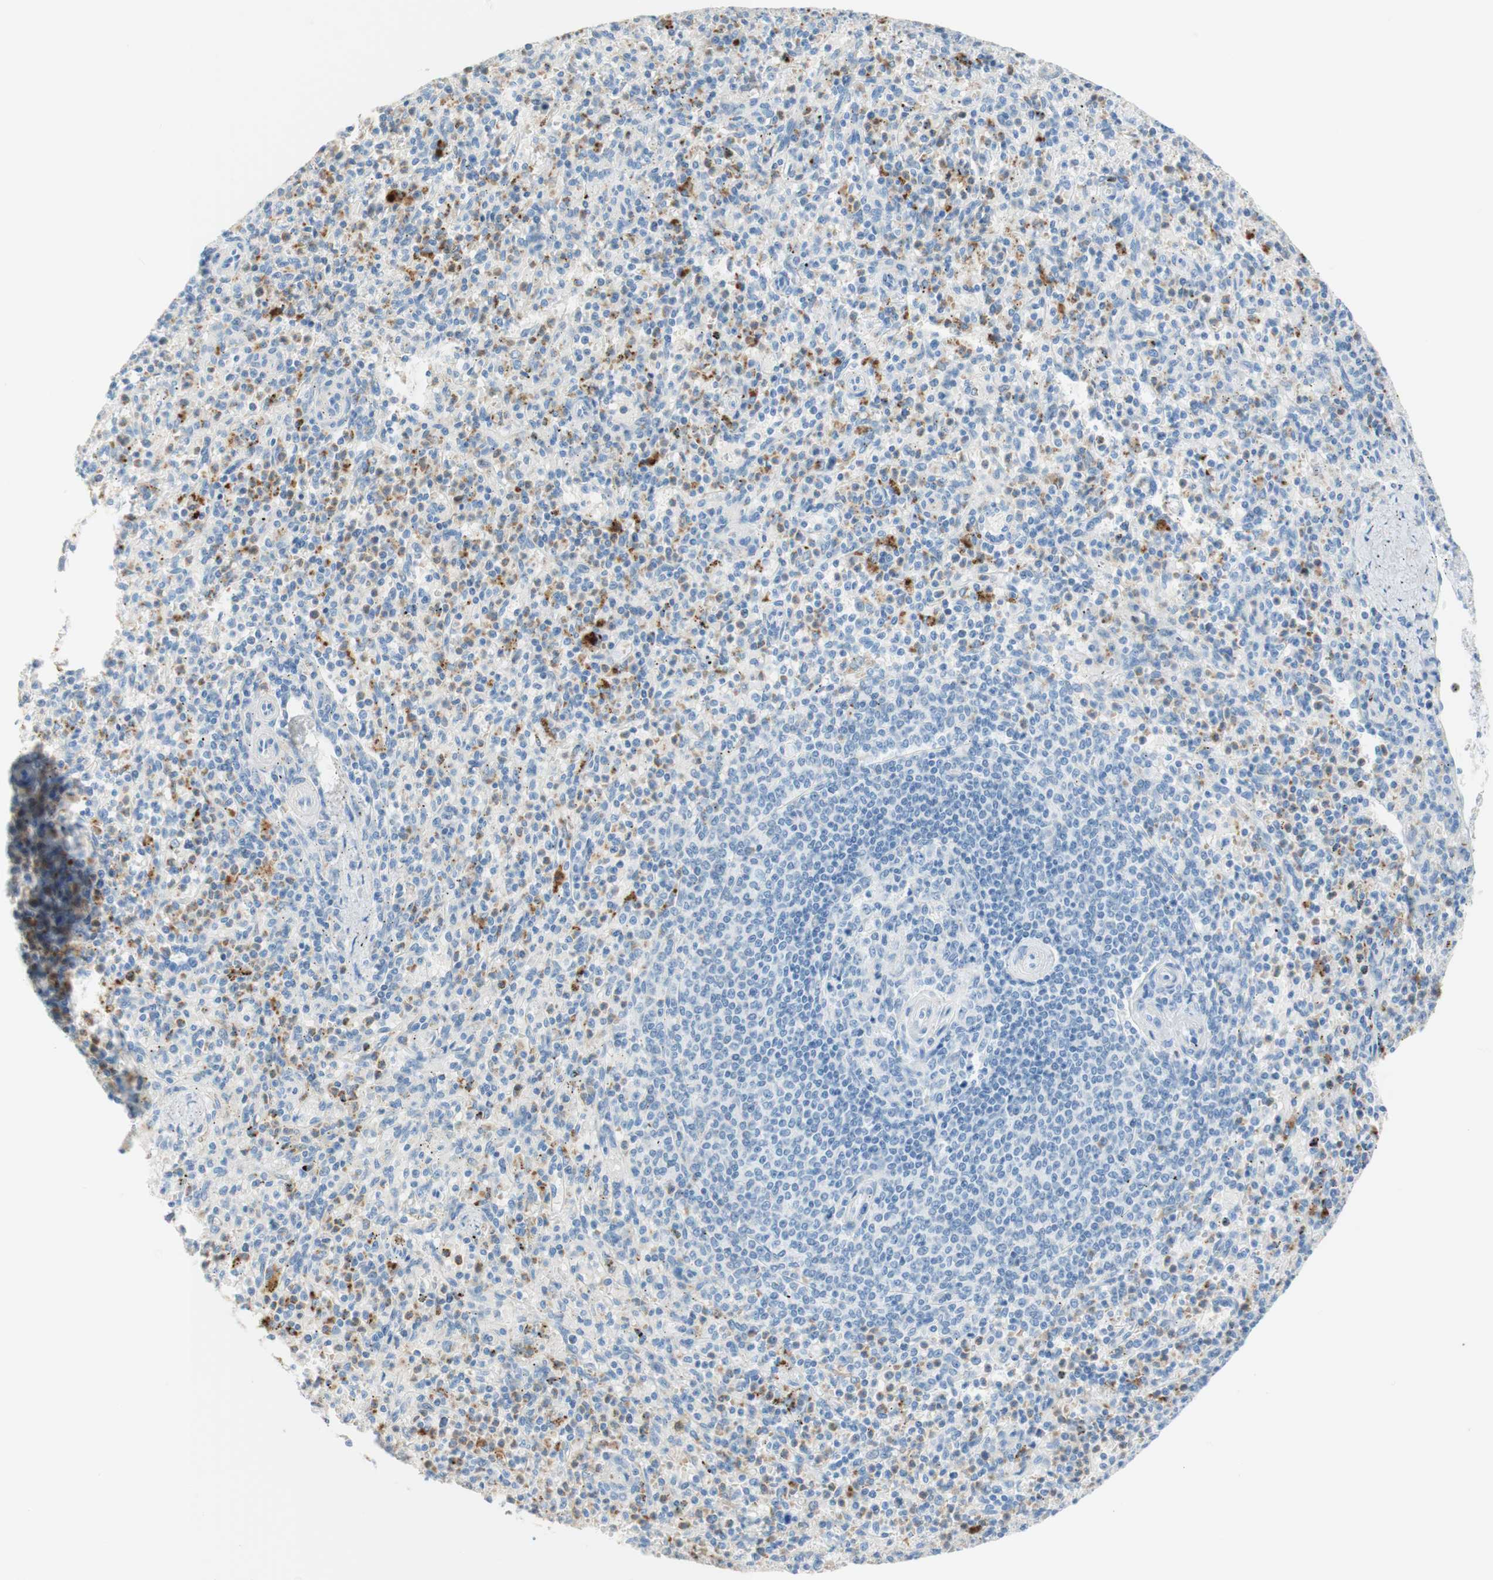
{"staining": {"intensity": "moderate", "quantity": "<25%", "location": "cytoplasmic/membranous"}, "tissue": "spleen", "cell_type": "Cells in red pulp", "image_type": "normal", "snomed": [{"axis": "morphology", "description": "Normal tissue, NOS"}, {"axis": "topography", "description": "Spleen"}], "caption": "A histopathology image of spleen stained for a protein reveals moderate cytoplasmic/membranous brown staining in cells in red pulp. (Stains: DAB in brown, nuclei in blue, Microscopy: brightfield microscopy at high magnification).", "gene": "CEACAM1", "patient": {"sex": "male", "age": 72}}